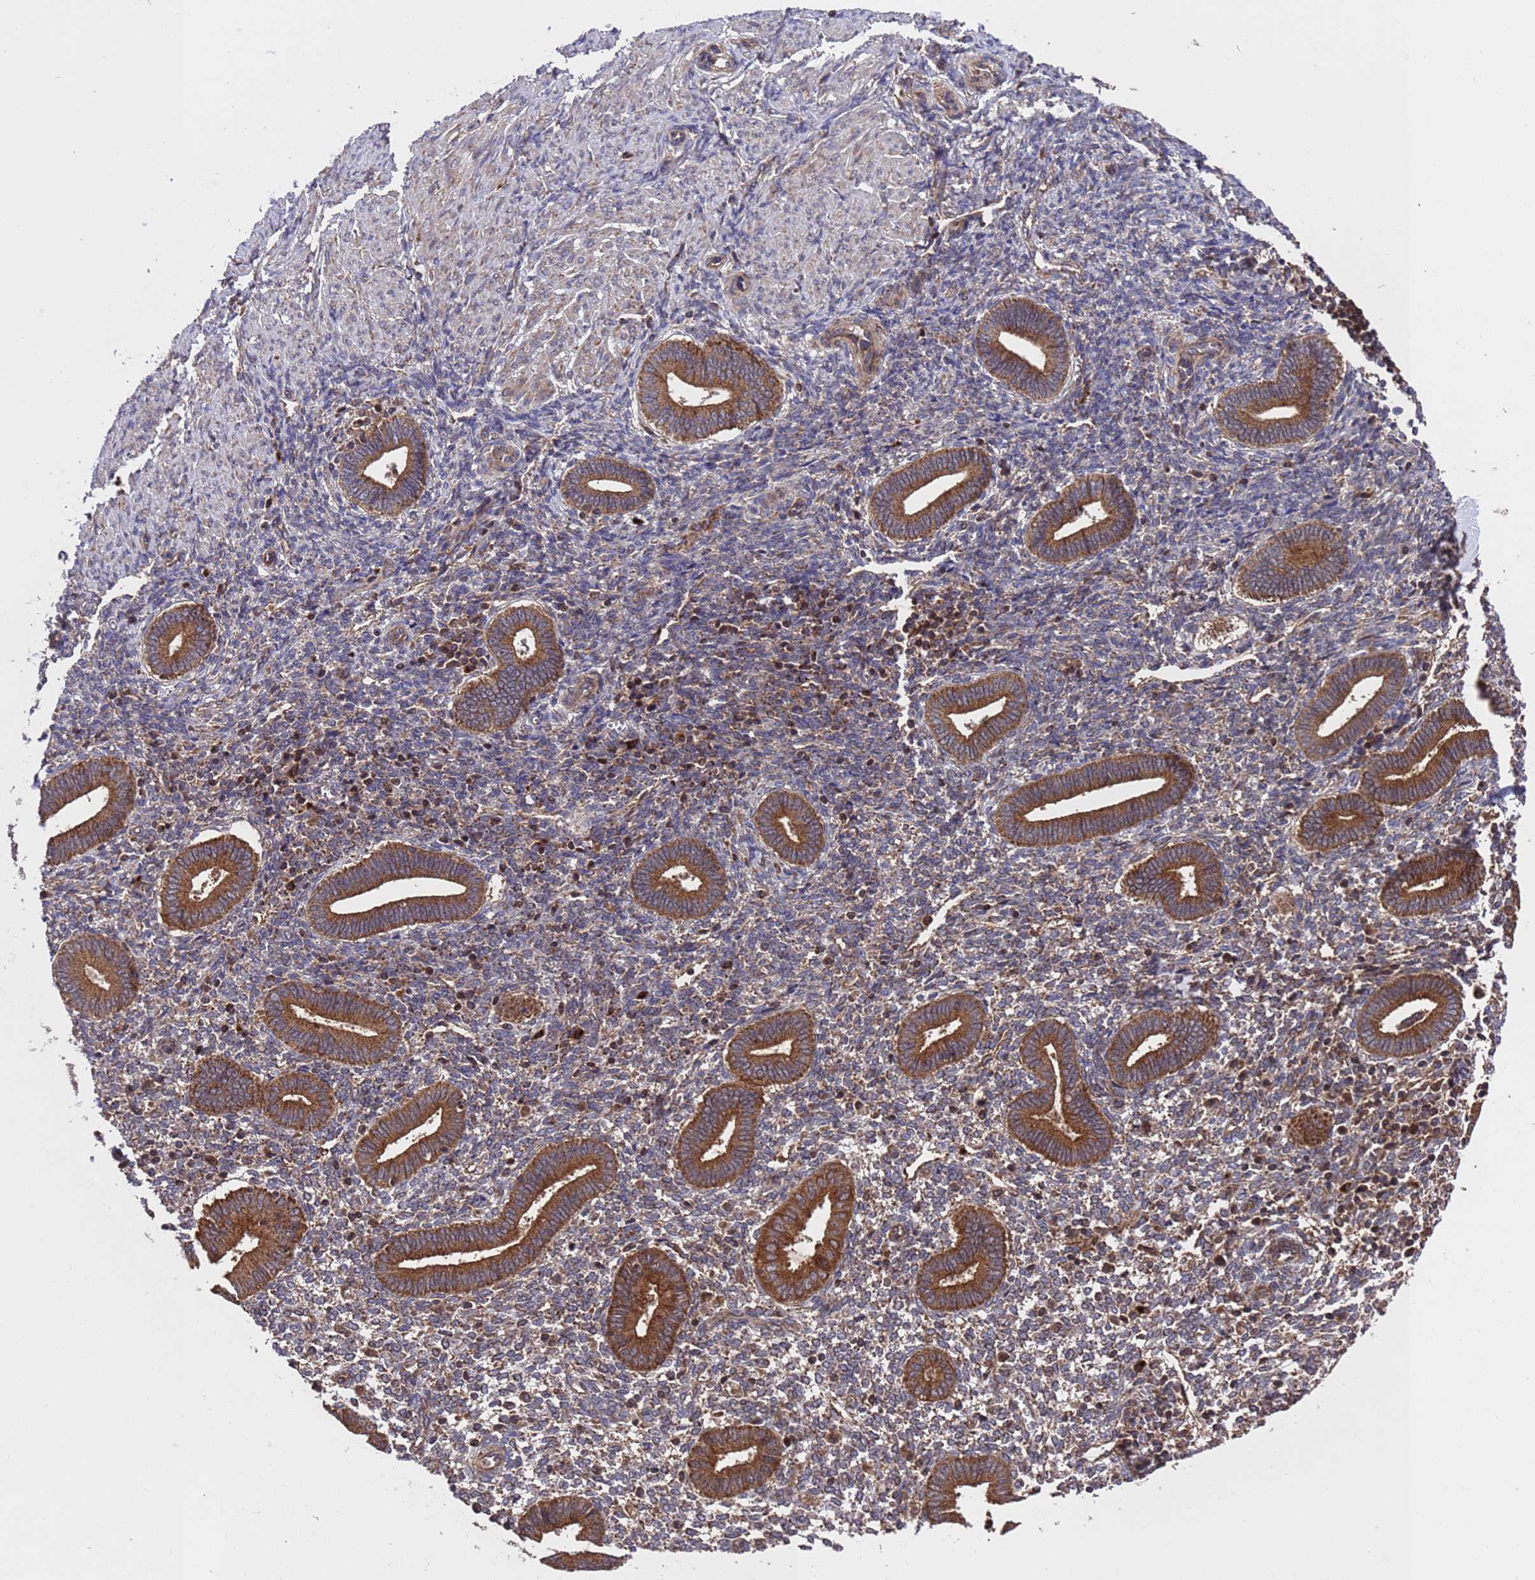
{"staining": {"intensity": "moderate", "quantity": ">75%", "location": "cytoplasmic/membranous"}, "tissue": "endometrium", "cell_type": "Cells in endometrial stroma", "image_type": "normal", "snomed": [{"axis": "morphology", "description": "Normal tissue, NOS"}, {"axis": "topography", "description": "Endometrium"}], "caption": "The immunohistochemical stain labels moderate cytoplasmic/membranous positivity in cells in endometrial stroma of unremarkable endometrium. Using DAB (3,3'-diaminobenzidine) (brown) and hematoxylin (blue) stains, captured at high magnification using brightfield microscopy.", "gene": "TSR3", "patient": {"sex": "female", "age": 44}}